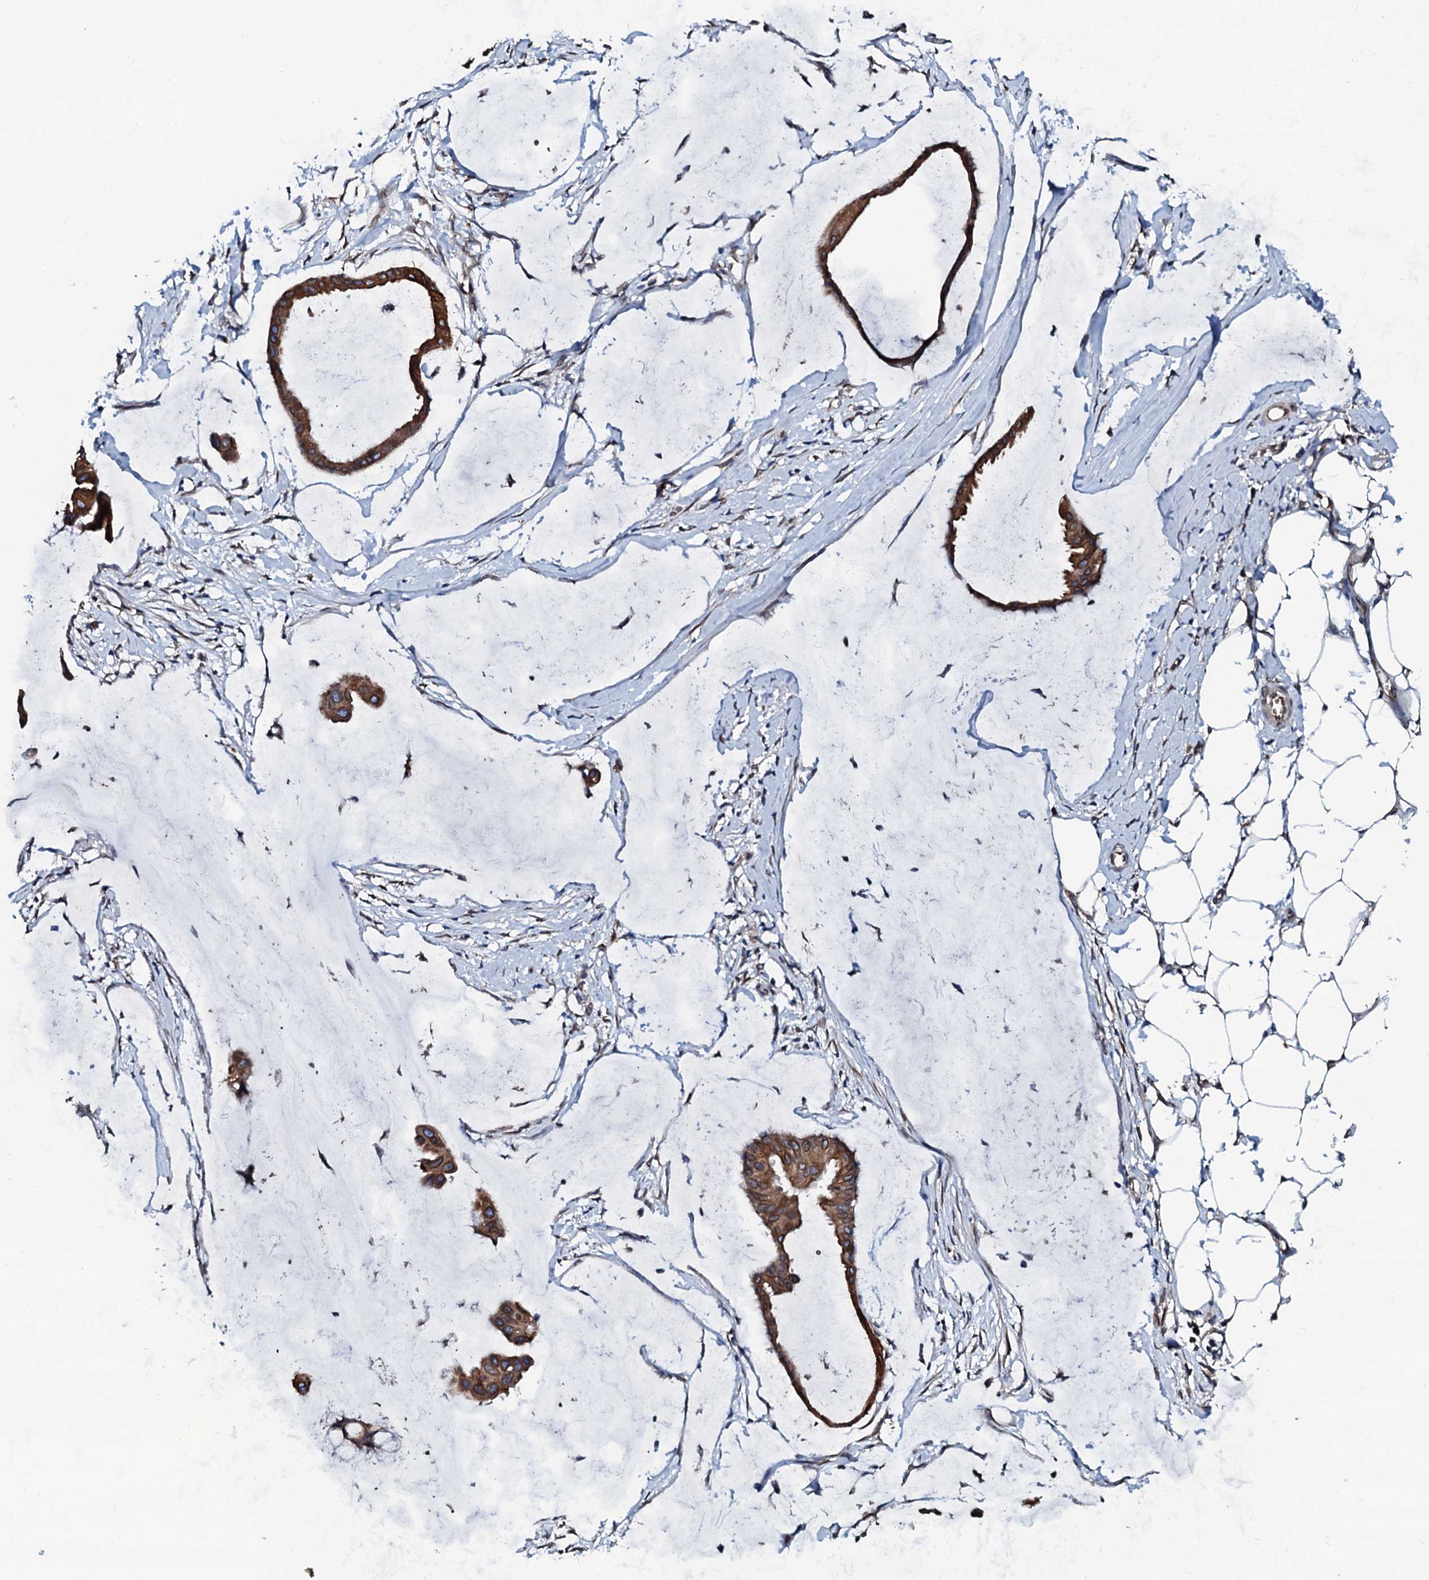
{"staining": {"intensity": "moderate", "quantity": ">75%", "location": "cytoplasmic/membranous,nuclear"}, "tissue": "ovarian cancer", "cell_type": "Tumor cells", "image_type": "cancer", "snomed": [{"axis": "morphology", "description": "Cystadenocarcinoma, mucinous, NOS"}, {"axis": "topography", "description": "Ovary"}], "caption": "DAB immunohistochemical staining of human ovarian cancer displays moderate cytoplasmic/membranous and nuclear protein staining in approximately >75% of tumor cells.", "gene": "NRP2", "patient": {"sex": "female", "age": 73}}